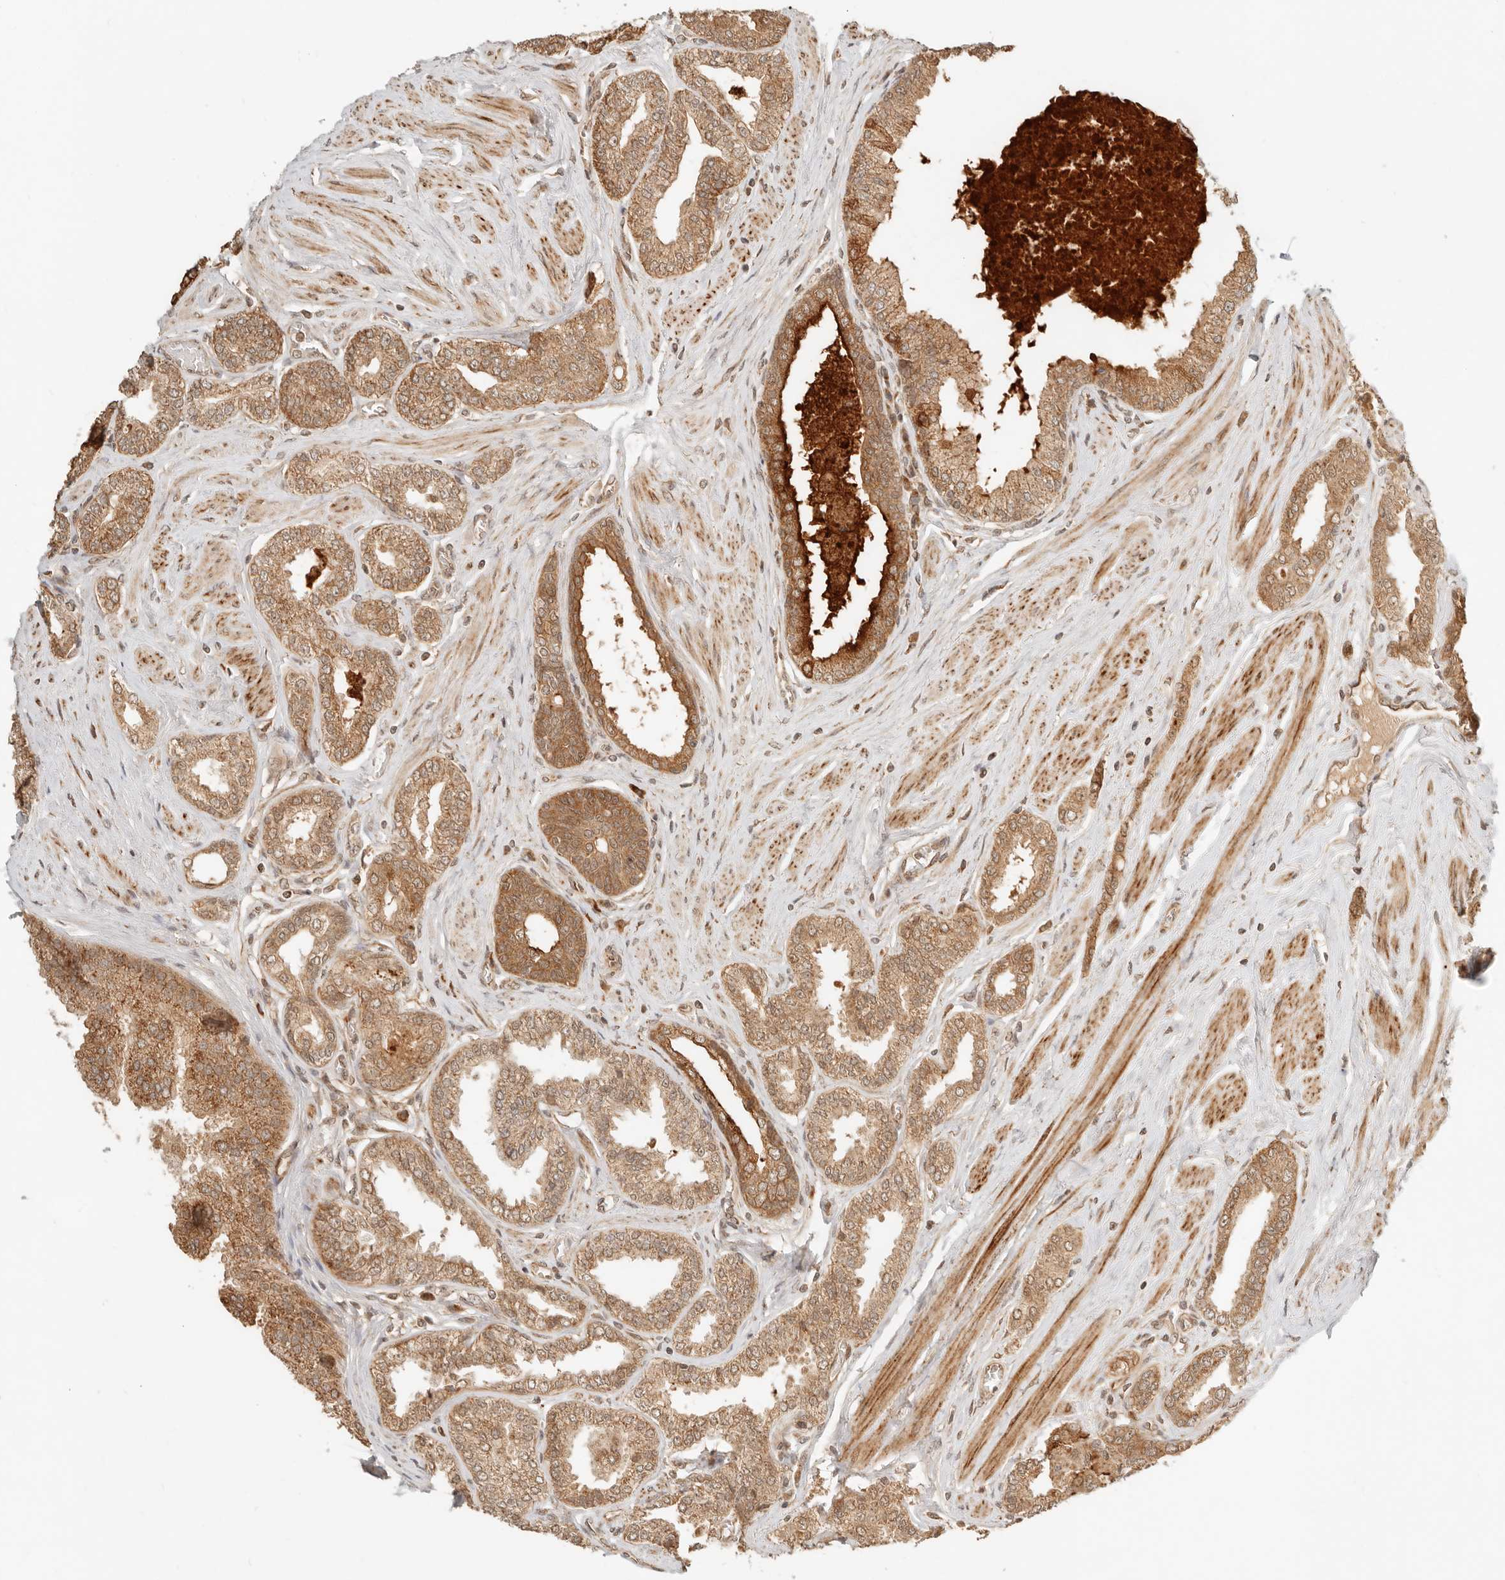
{"staining": {"intensity": "moderate", "quantity": ">75%", "location": "cytoplasmic/membranous"}, "tissue": "prostate cancer", "cell_type": "Tumor cells", "image_type": "cancer", "snomed": [{"axis": "morphology", "description": "Adenocarcinoma, Low grade"}, {"axis": "topography", "description": "Prostate"}], "caption": "Tumor cells display medium levels of moderate cytoplasmic/membranous expression in approximately >75% of cells in prostate cancer.", "gene": "BAALC", "patient": {"sex": "male", "age": 63}}